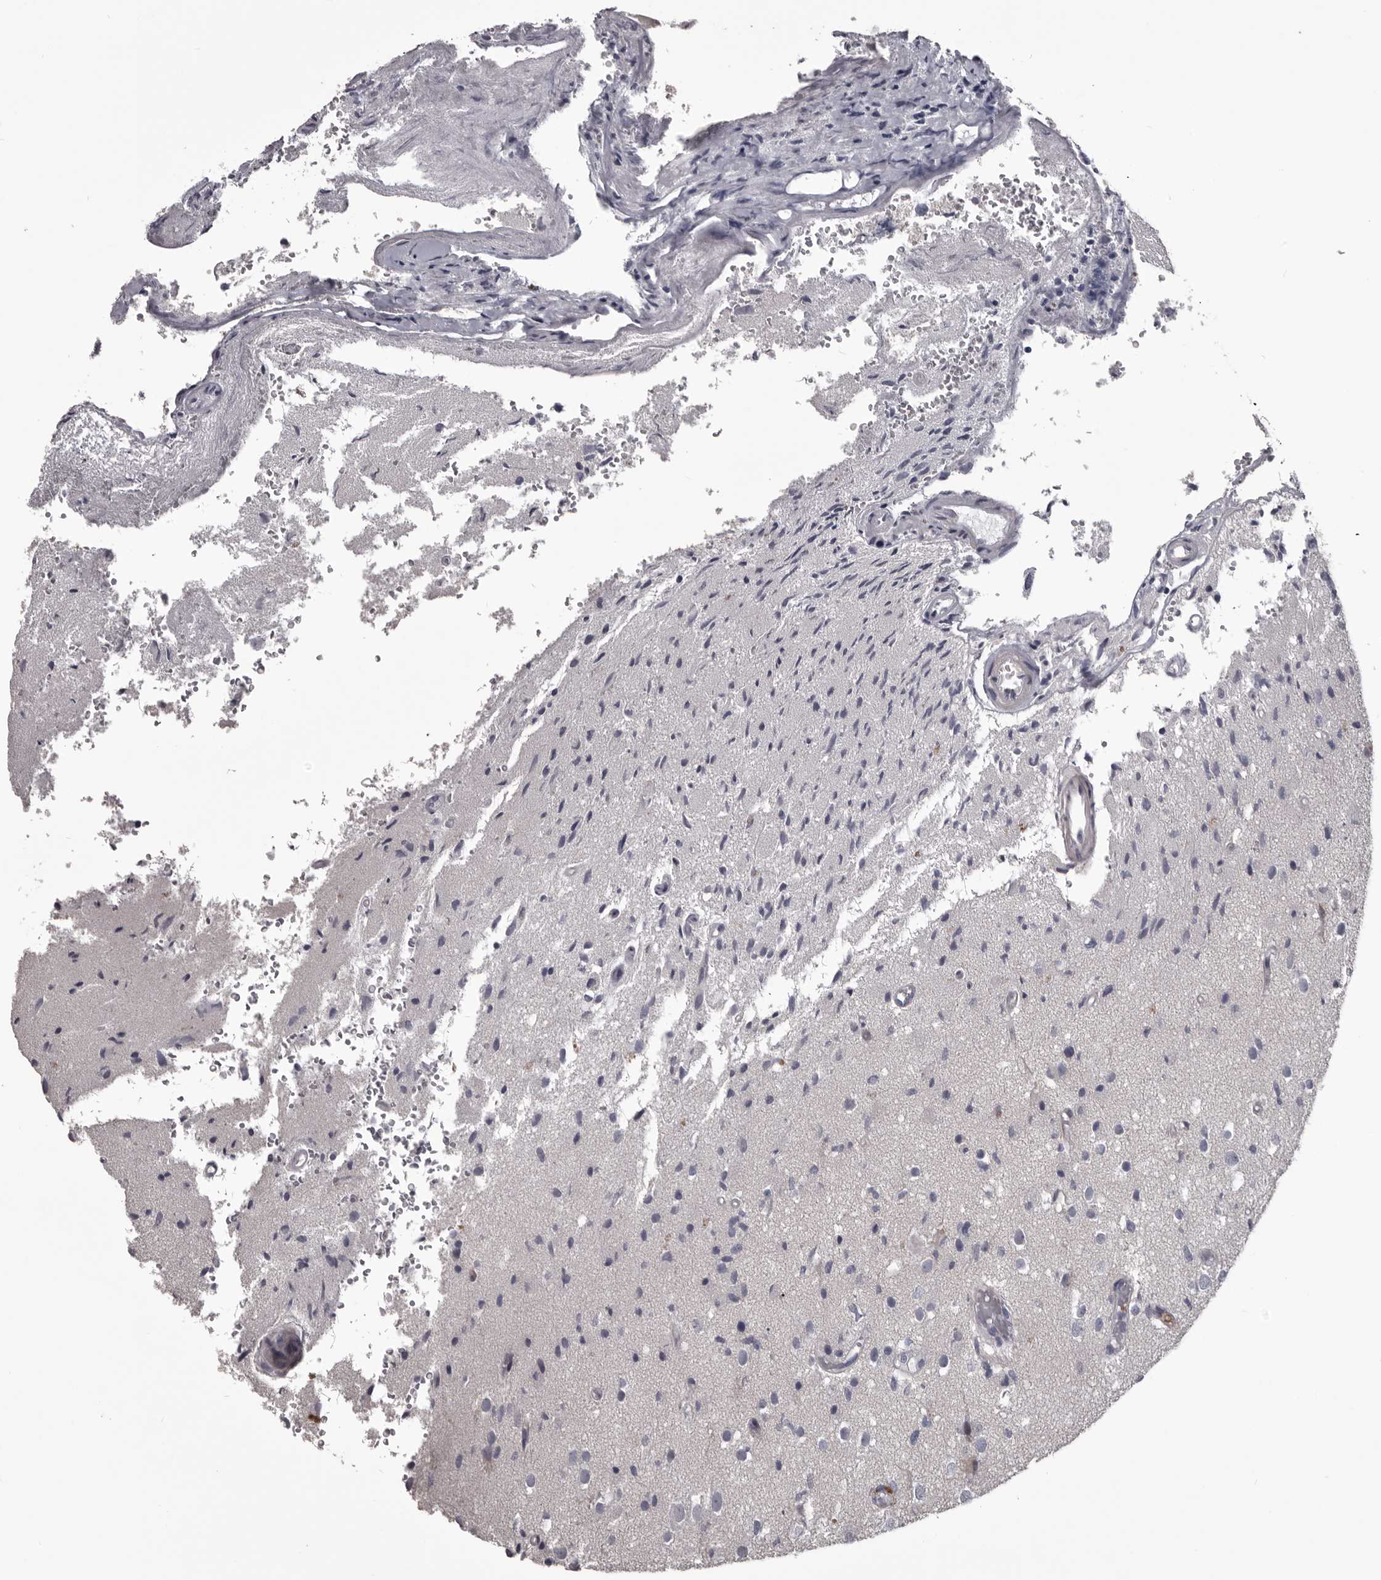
{"staining": {"intensity": "negative", "quantity": "none", "location": "none"}, "tissue": "glioma", "cell_type": "Tumor cells", "image_type": "cancer", "snomed": [{"axis": "morphology", "description": "Normal tissue, NOS"}, {"axis": "morphology", "description": "Glioma, malignant, High grade"}, {"axis": "topography", "description": "Cerebral cortex"}], "caption": "An image of glioma stained for a protein displays no brown staining in tumor cells.", "gene": "LPAR6", "patient": {"sex": "male", "age": 77}}